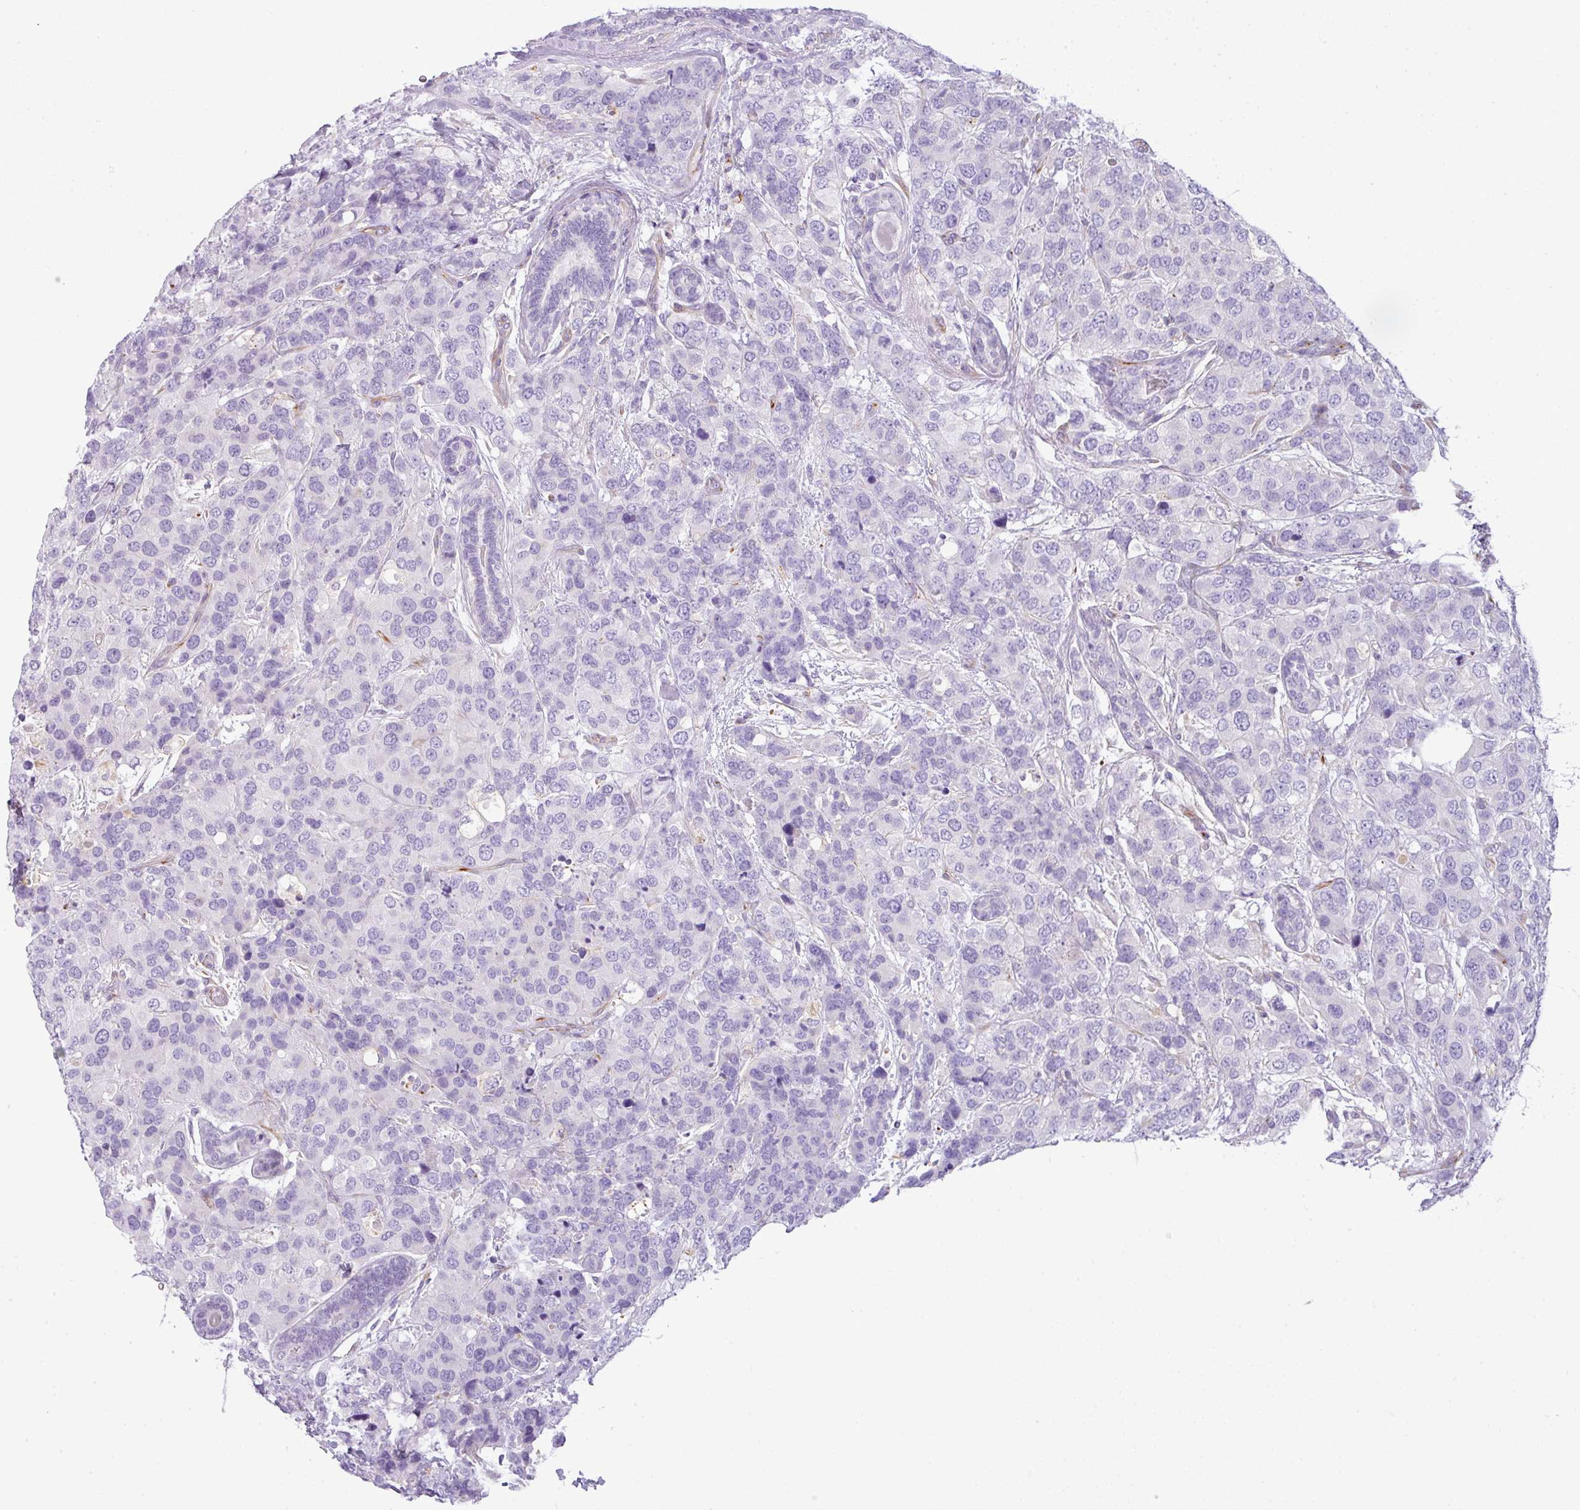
{"staining": {"intensity": "negative", "quantity": "none", "location": "none"}, "tissue": "breast cancer", "cell_type": "Tumor cells", "image_type": "cancer", "snomed": [{"axis": "morphology", "description": "Lobular carcinoma"}, {"axis": "topography", "description": "Breast"}], "caption": "A histopathology image of human lobular carcinoma (breast) is negative for staining in tumor cells.", "gene": "ENSG00000273748", "patient": {"sex": "female", "age": 59}}